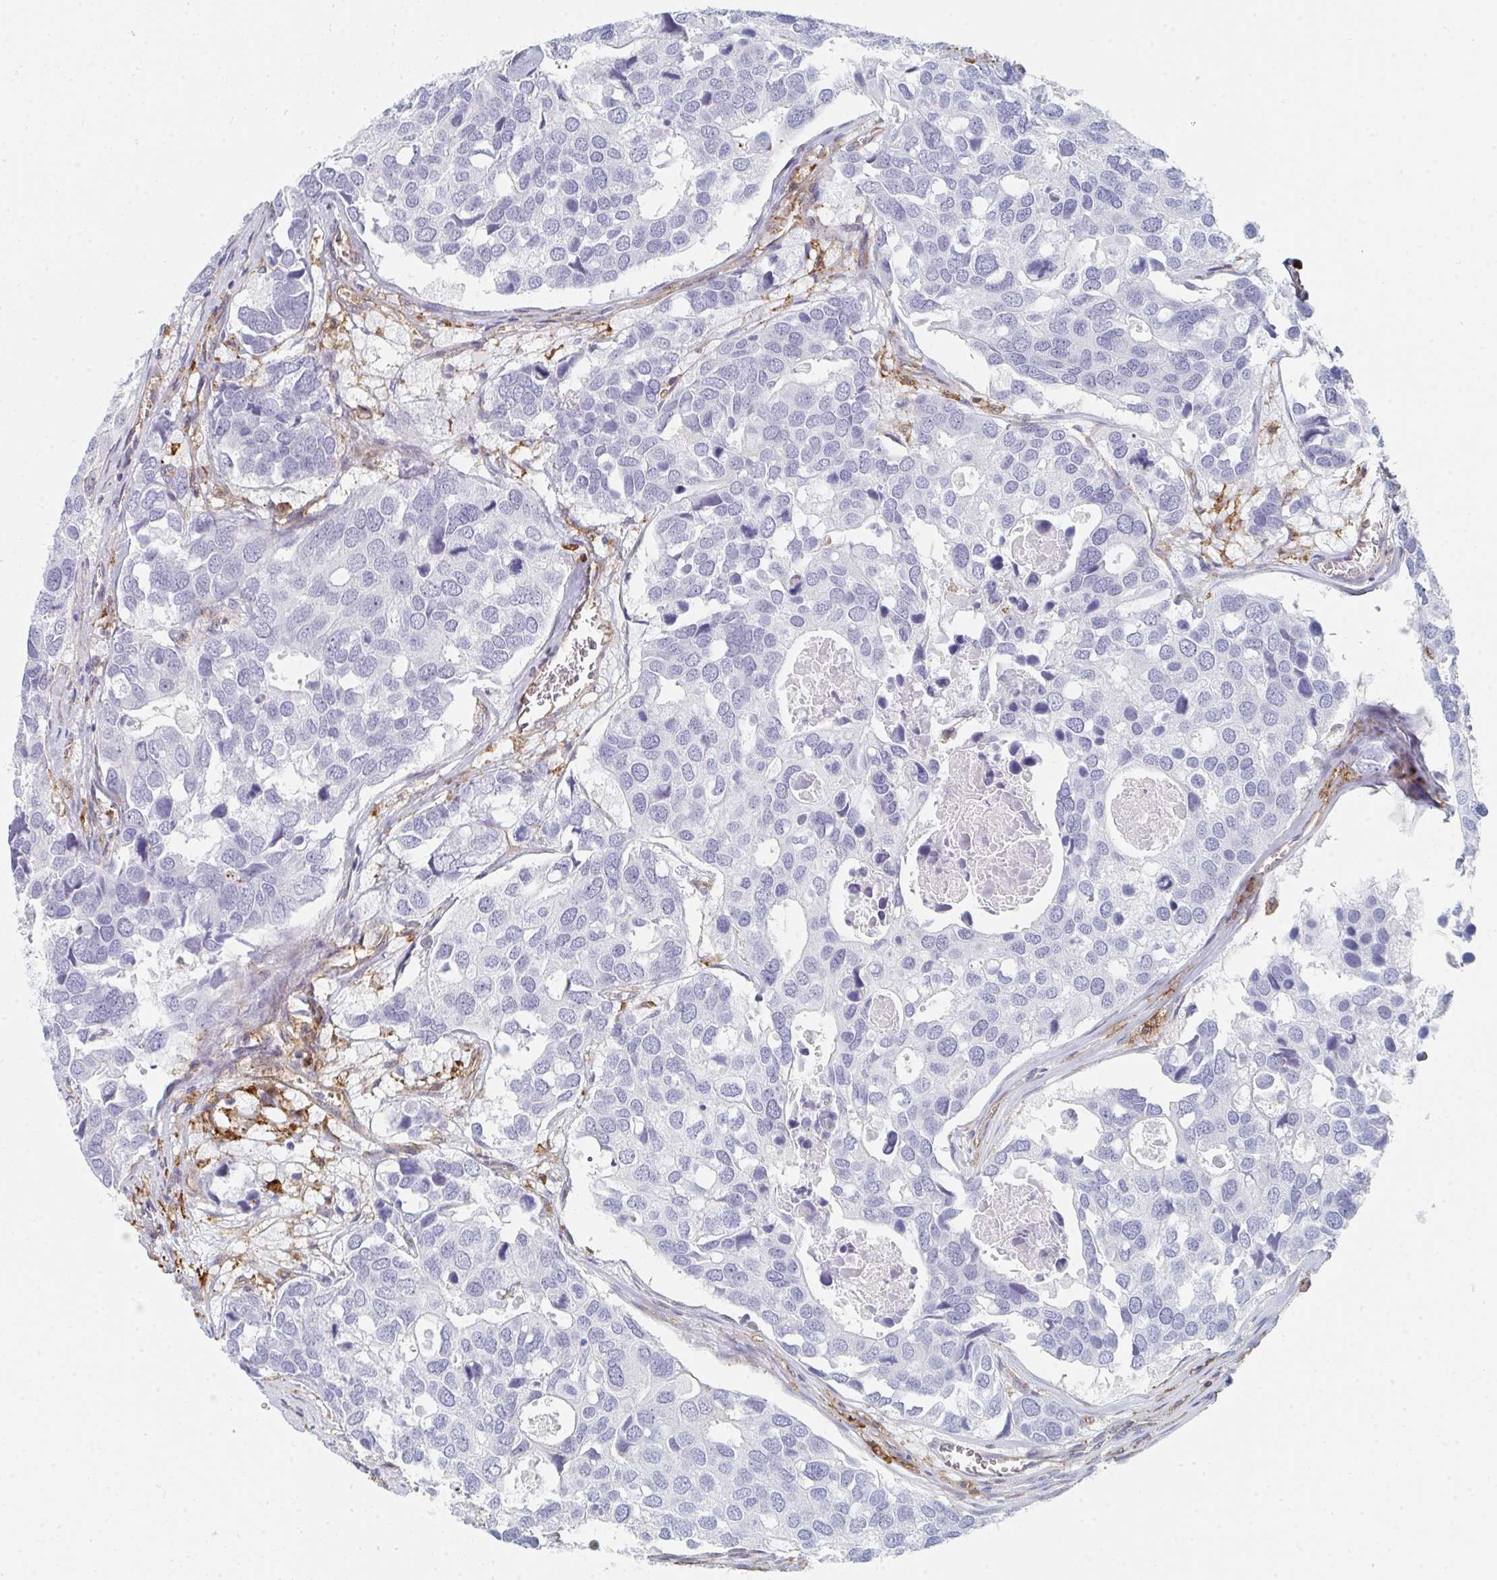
{"staining": {"intensity": "negative", "quantity": "none", "location": "none"}, "tissue": "breast cancer", "cell_type": "Tumor cells", "image_type": "cancer", "snomed": [{"axis": "morphology", "description": "Duct carcinoma"}, {"axis": "topography", "description": "Breast"}], "caption": "Immunohistochemistry photomicrograph of human breast cancer (infiltrating ductal carcinoma) stained for a protein (brown), which demonstrates no staining in tumor cells.", "gene": "DAB2", "patient": {"sex": "female", "age": 83}}